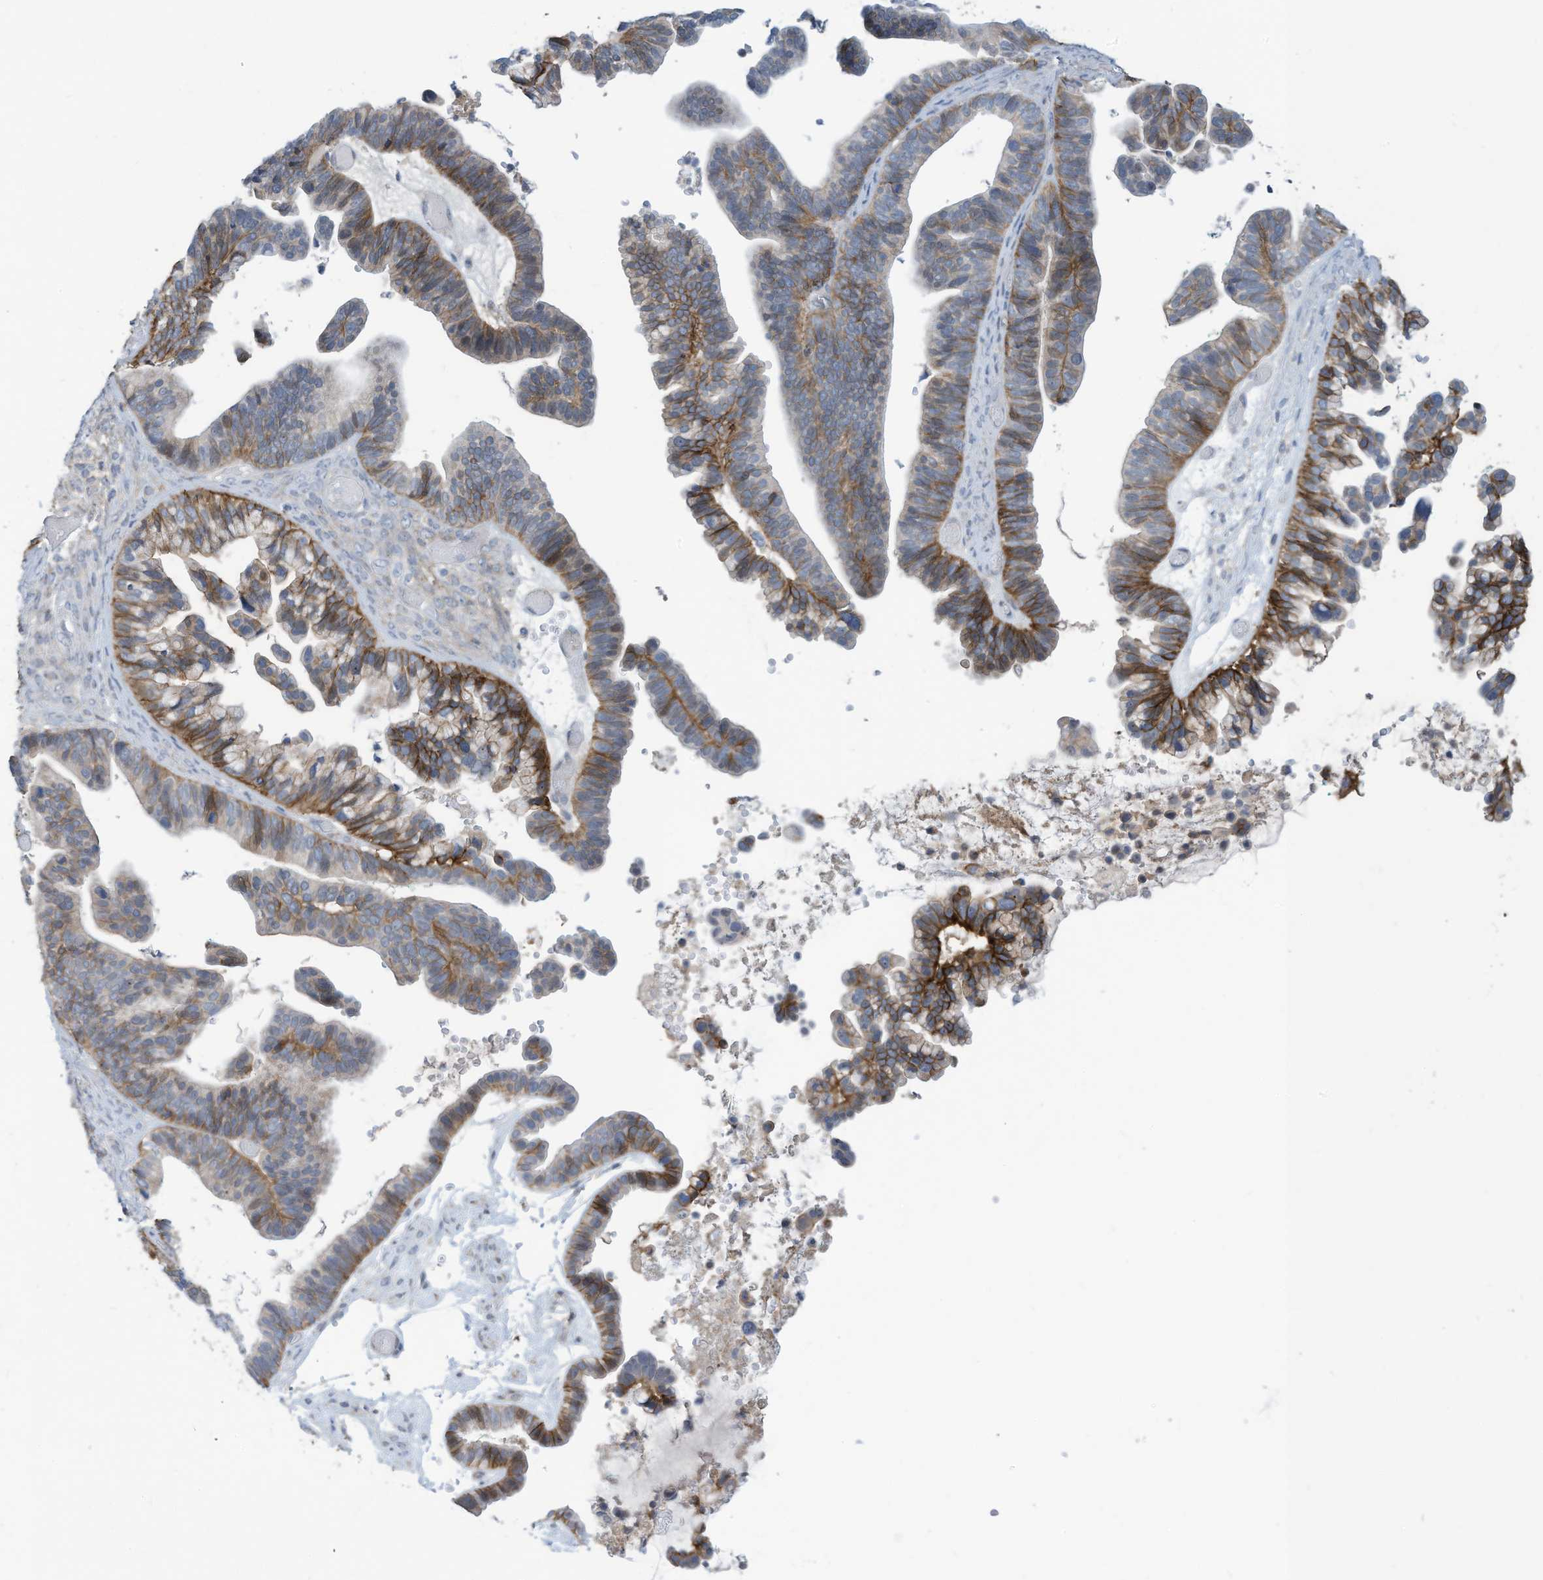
{"staining": {"intensity": "moderate", "quantity": "25%-75%", "location": "cytoplasmic/membranous"}, "tissue": "ovarian cancer", "cell_type": "Tumor cells", "image_type": "cancer", "snomed": [{"axis": "morphology", "description": "Cystadenocarcinoma, serous, NOS"}, {"axis": "topography", "description": "Ovary"}], "caption": "Protein expression analysis of human ovarian cancer (serous cystadenocarcinoma) reveals moderate cytoplasmic/membranous expression in about 25%-75% of tumor cells.", "gene": "SLC1A5", "patient": {"sex": "female", "age": 56}}